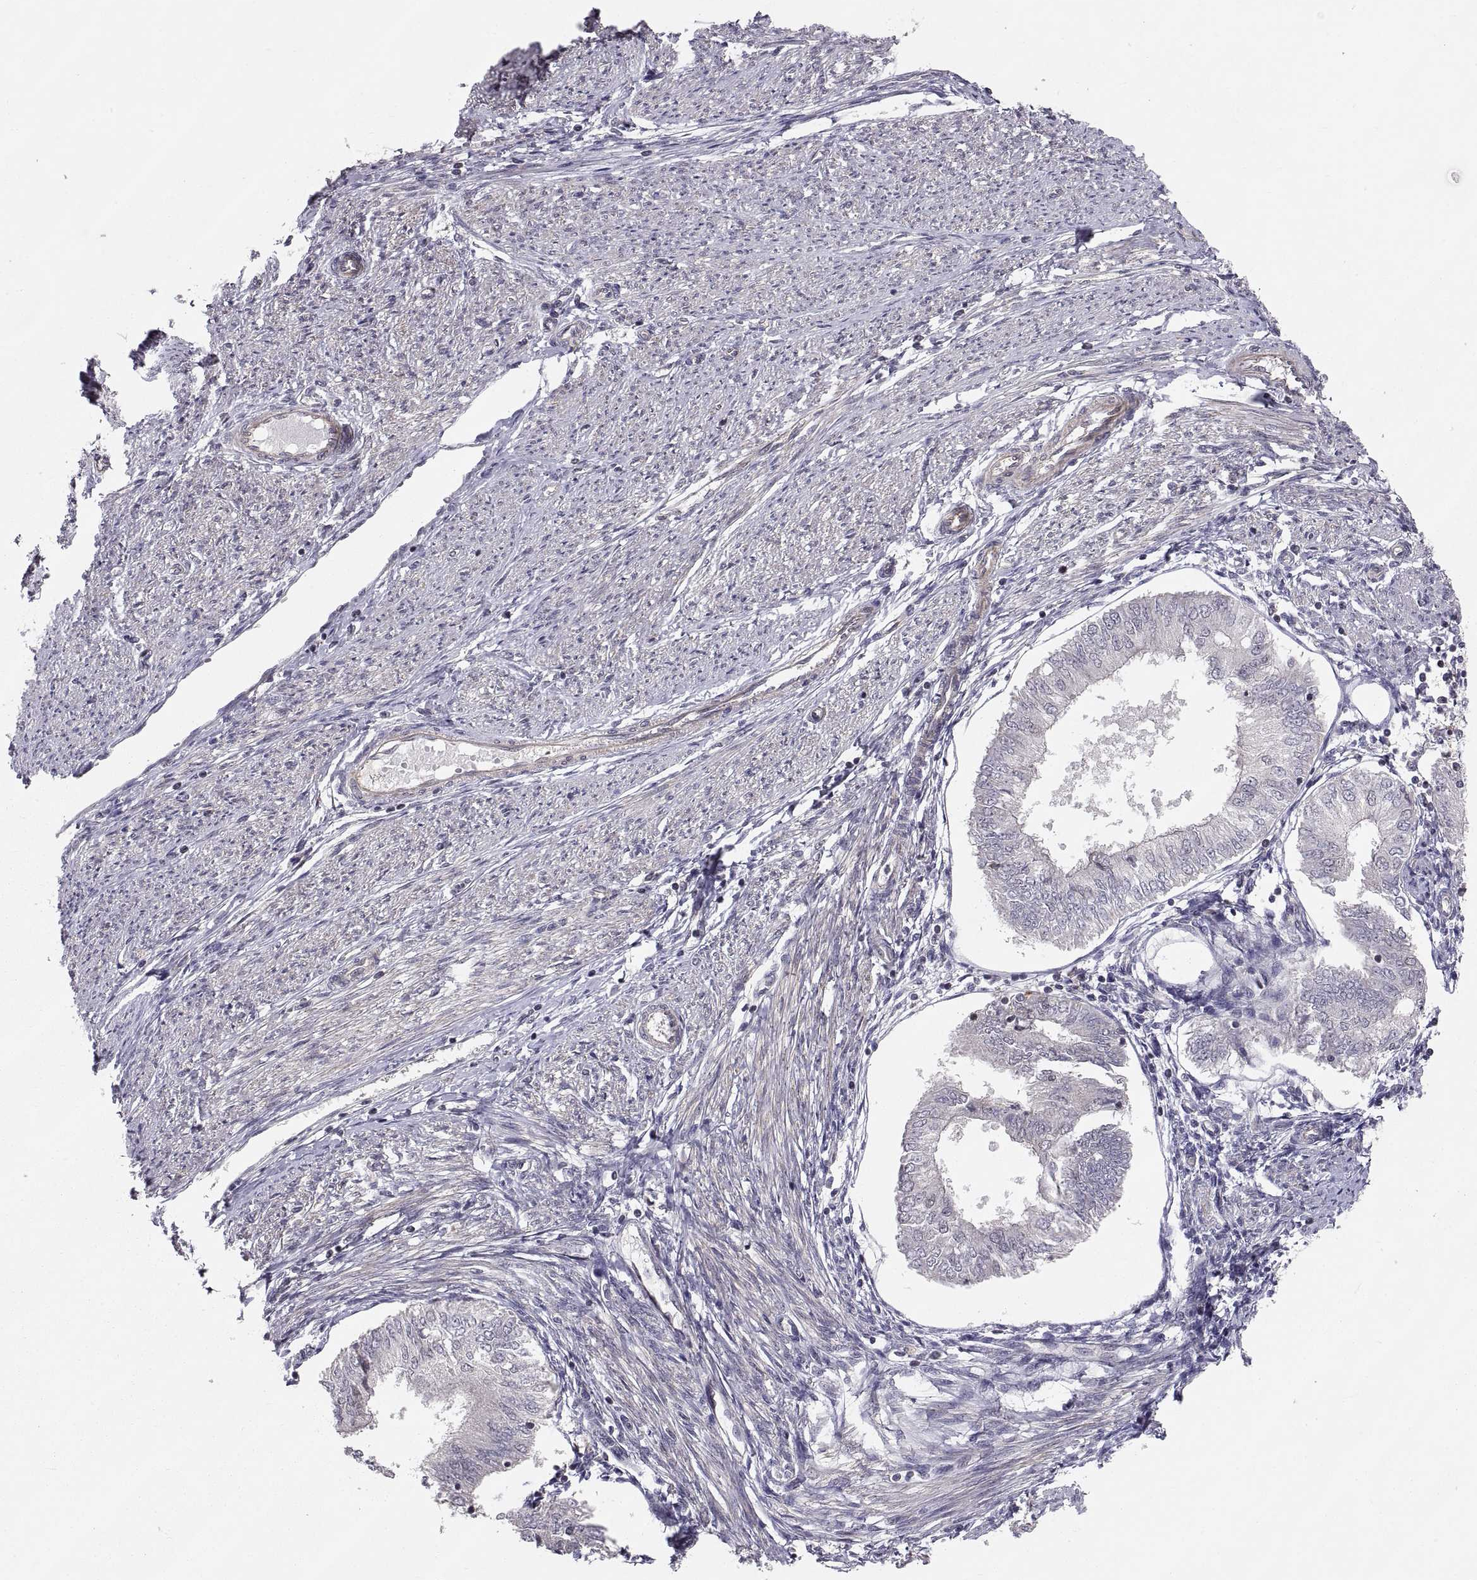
{"staining": {"intensity": "negative", "quantity": "none", "location": "none"}, "tissue": "endometrial cancer", "cell_type": "Tumor cells", "image_type": "cancer", "snomed": [{"axis": "morphology", "description": "Adenocarcinoma, NOS"}, {"axis": "topography", "description": "Endometrium"}], "caption": "Tumor cells are negative for brown protein staining in endometrial adenocarcinoma.", "gene": "ABL2", "patient": {"sex": "female", "age": 58}}